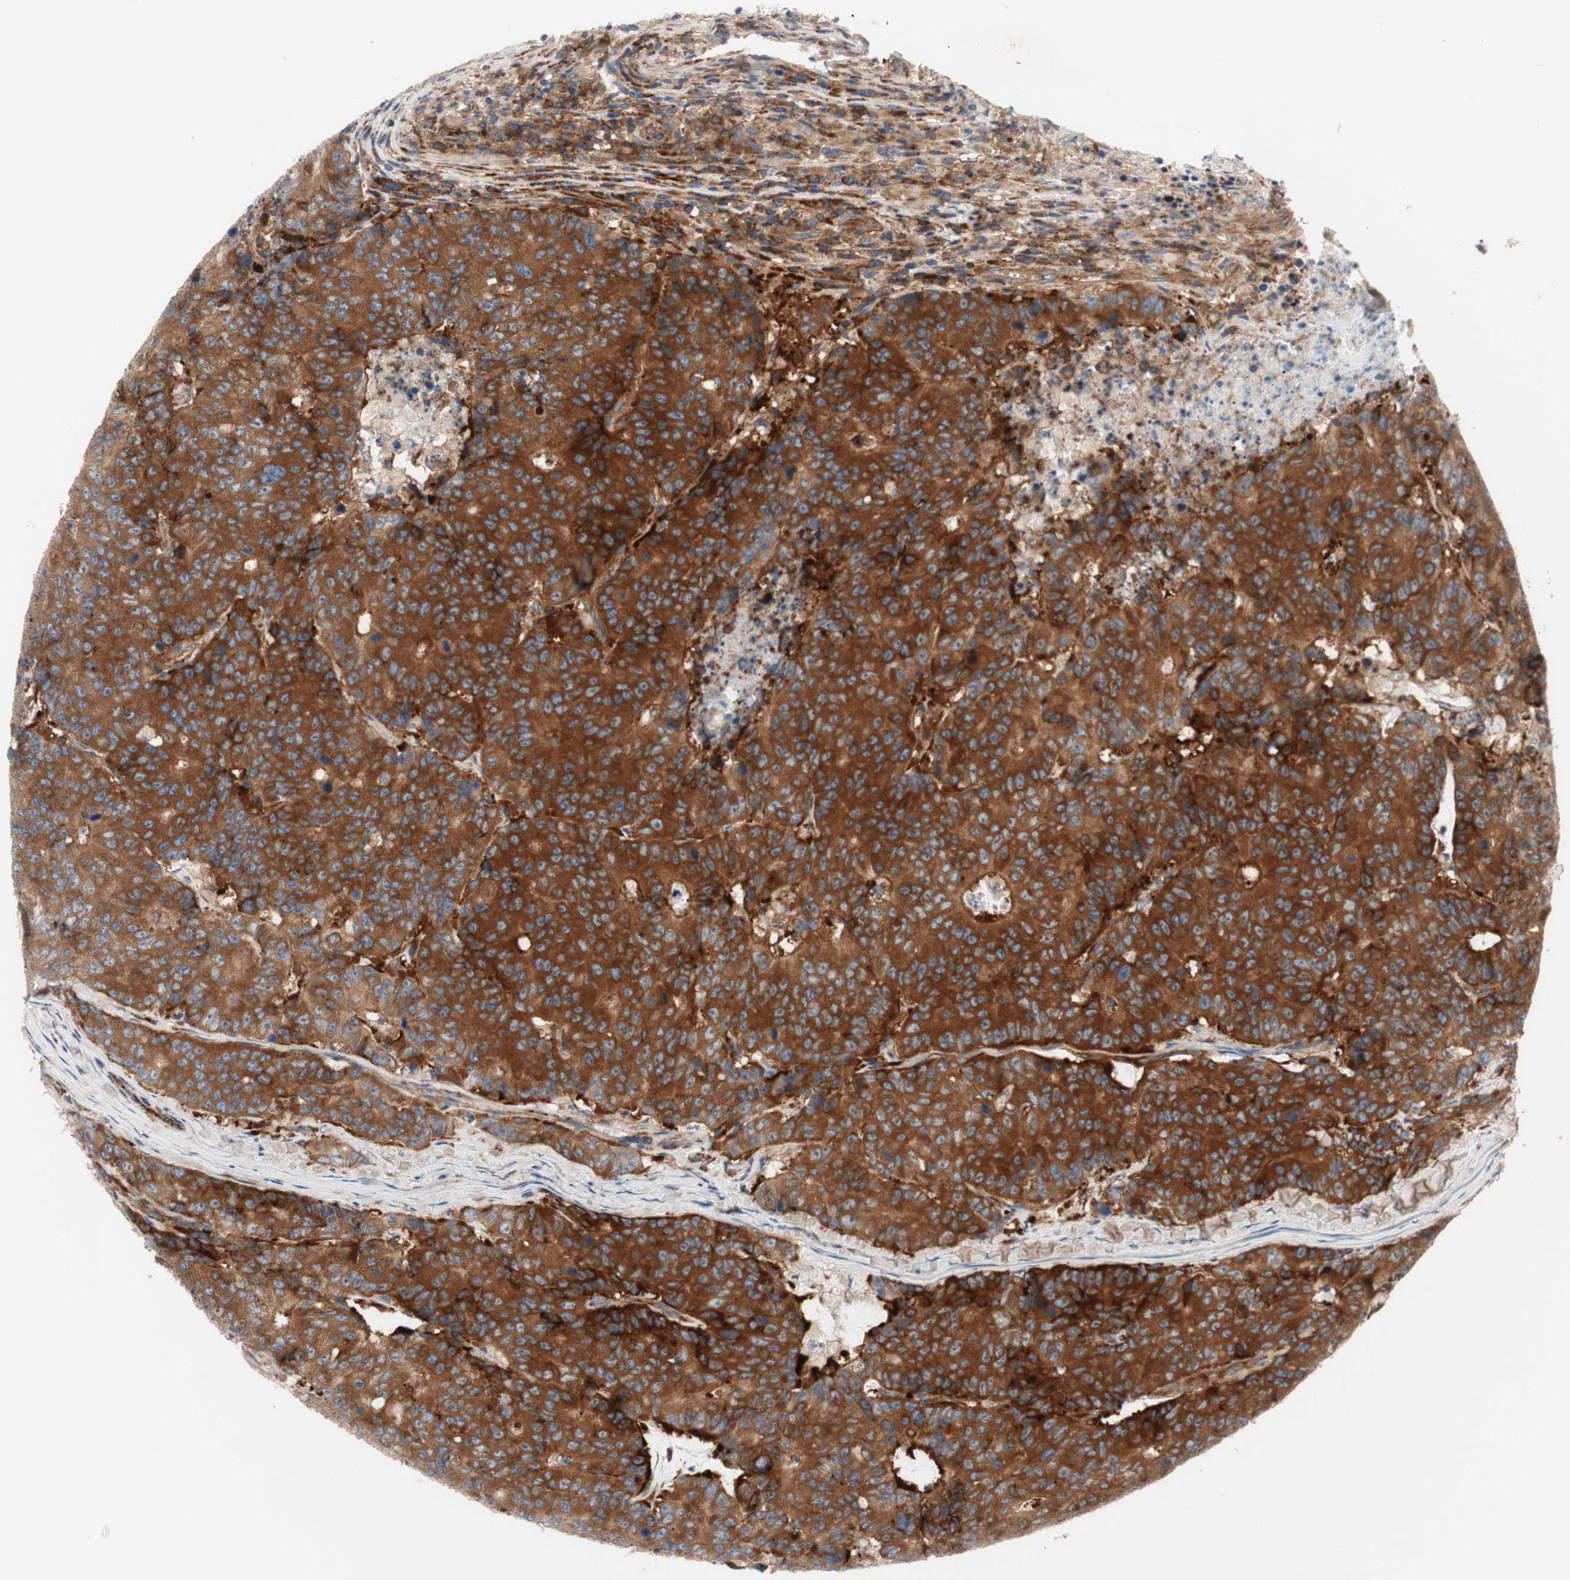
{"staining": {"intensity": "moderate", "quantity": ">75%", "location": "cytoplasmic/membranous"}, "tissue": "colorectal cancer", "cell_type": "Tumor cells", "image_type": "cancer", "snomed": [{"axis": "morphology", "description": "Adenocarcinoma, NOS"}, {"axis": "topography", "description": "Colon"}], "caption": "The micrograph reveals immunohistochemical staining of colorectal cancer. There is moderate cytoplasmic/membranous expression is appreciated in approximately >75% of tumor cells.", "gene": "CCN4", "patient": {"sex": "female", "age": 86}}